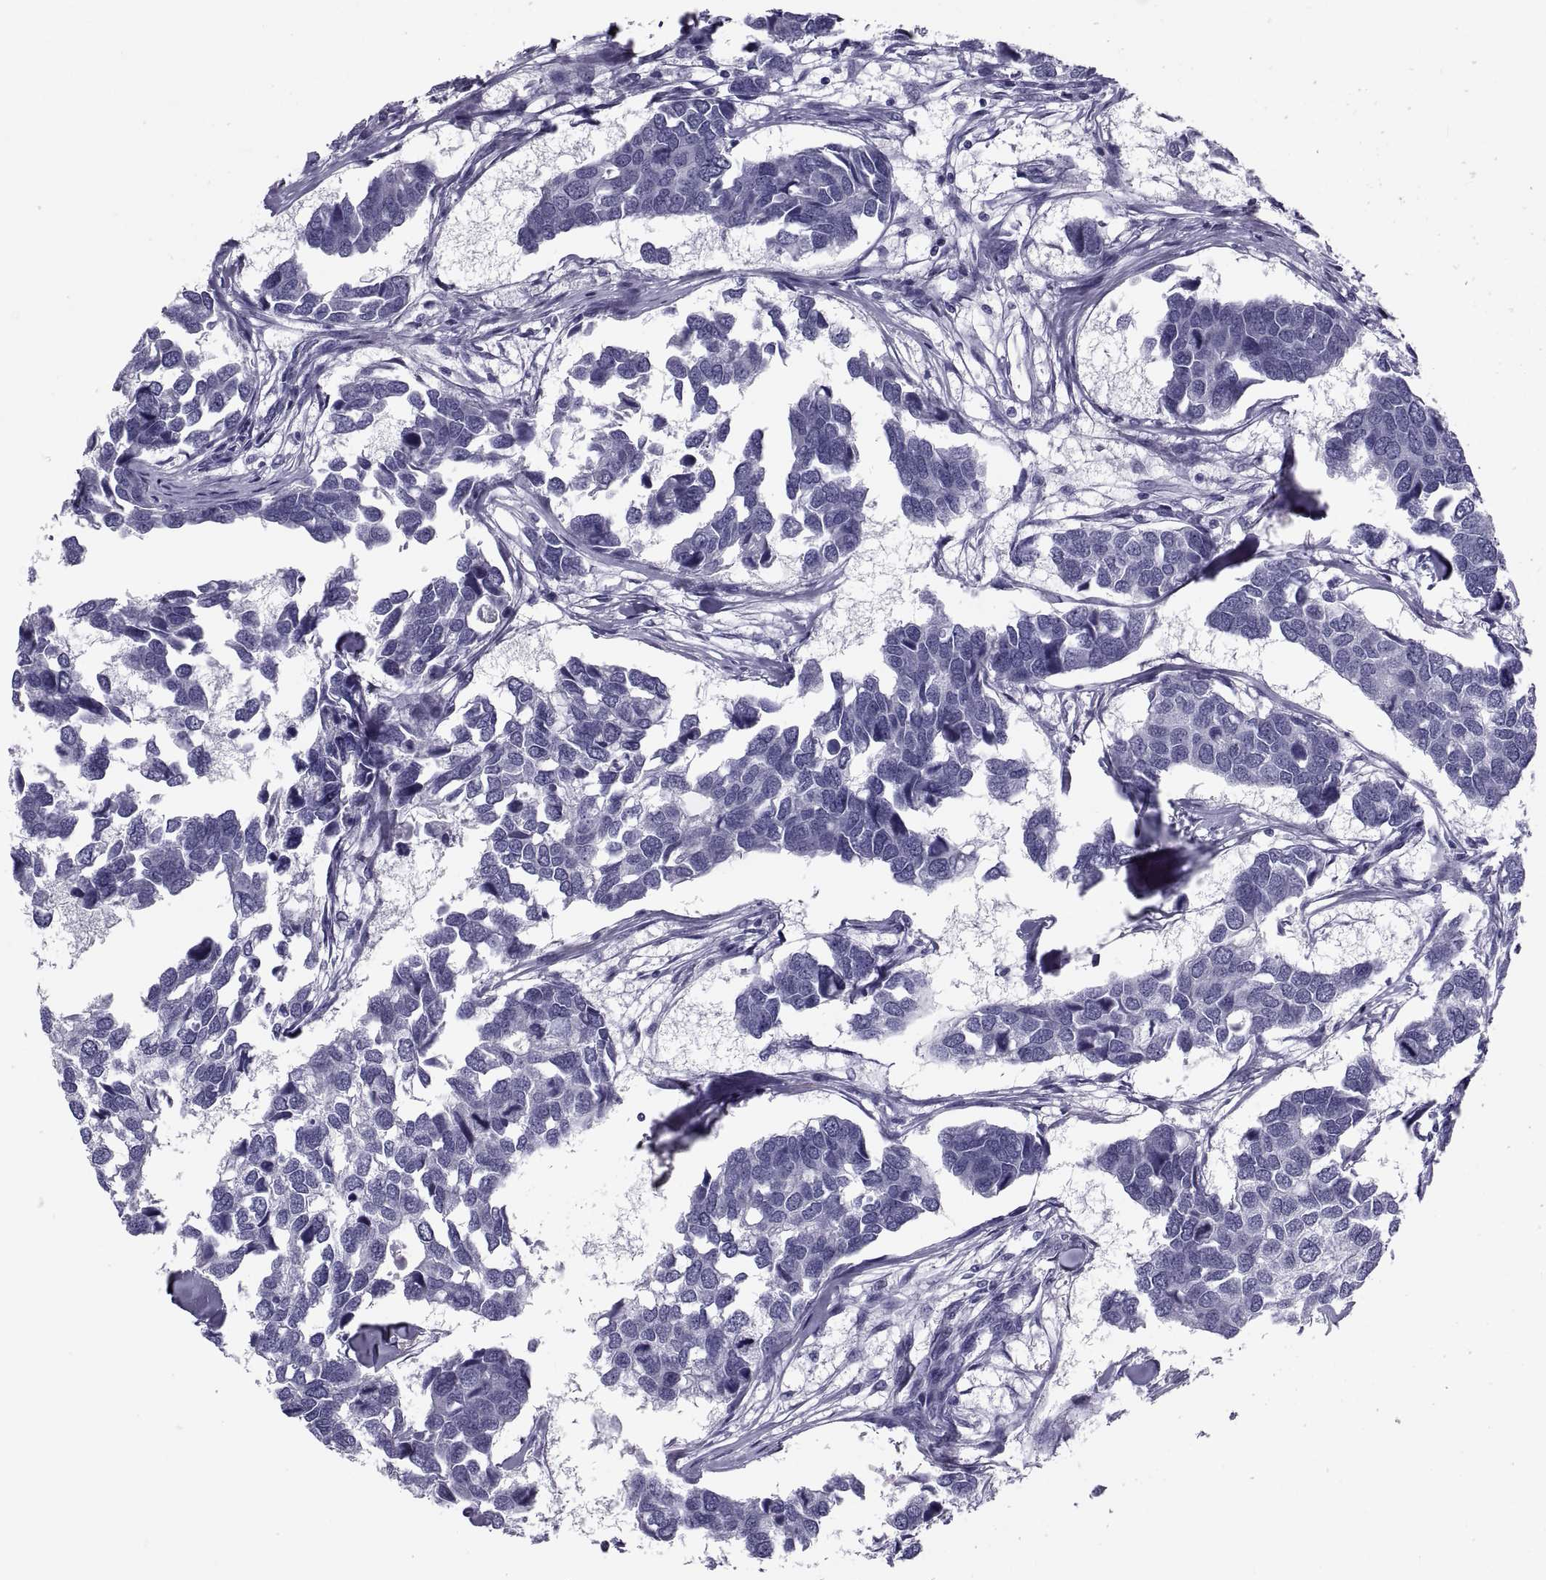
{"staining": {"intensity": "negative", "quantity": "none", "location": "none"}, "tissue": "breast cancer", "cell_type": "Tumor cells", "image_type": "cancer", "snomed": [{"axis": "morphology", "description": "Duct carcinoma"}, {"axis": "topography", "description": "Breast"}], "caption": "Tumor cells are negative for protein expression in human breast cancer (infiltrating ductal carcinoma).", "gene": "CRISP1", "patient": {"sex": "female", "age": 83}}